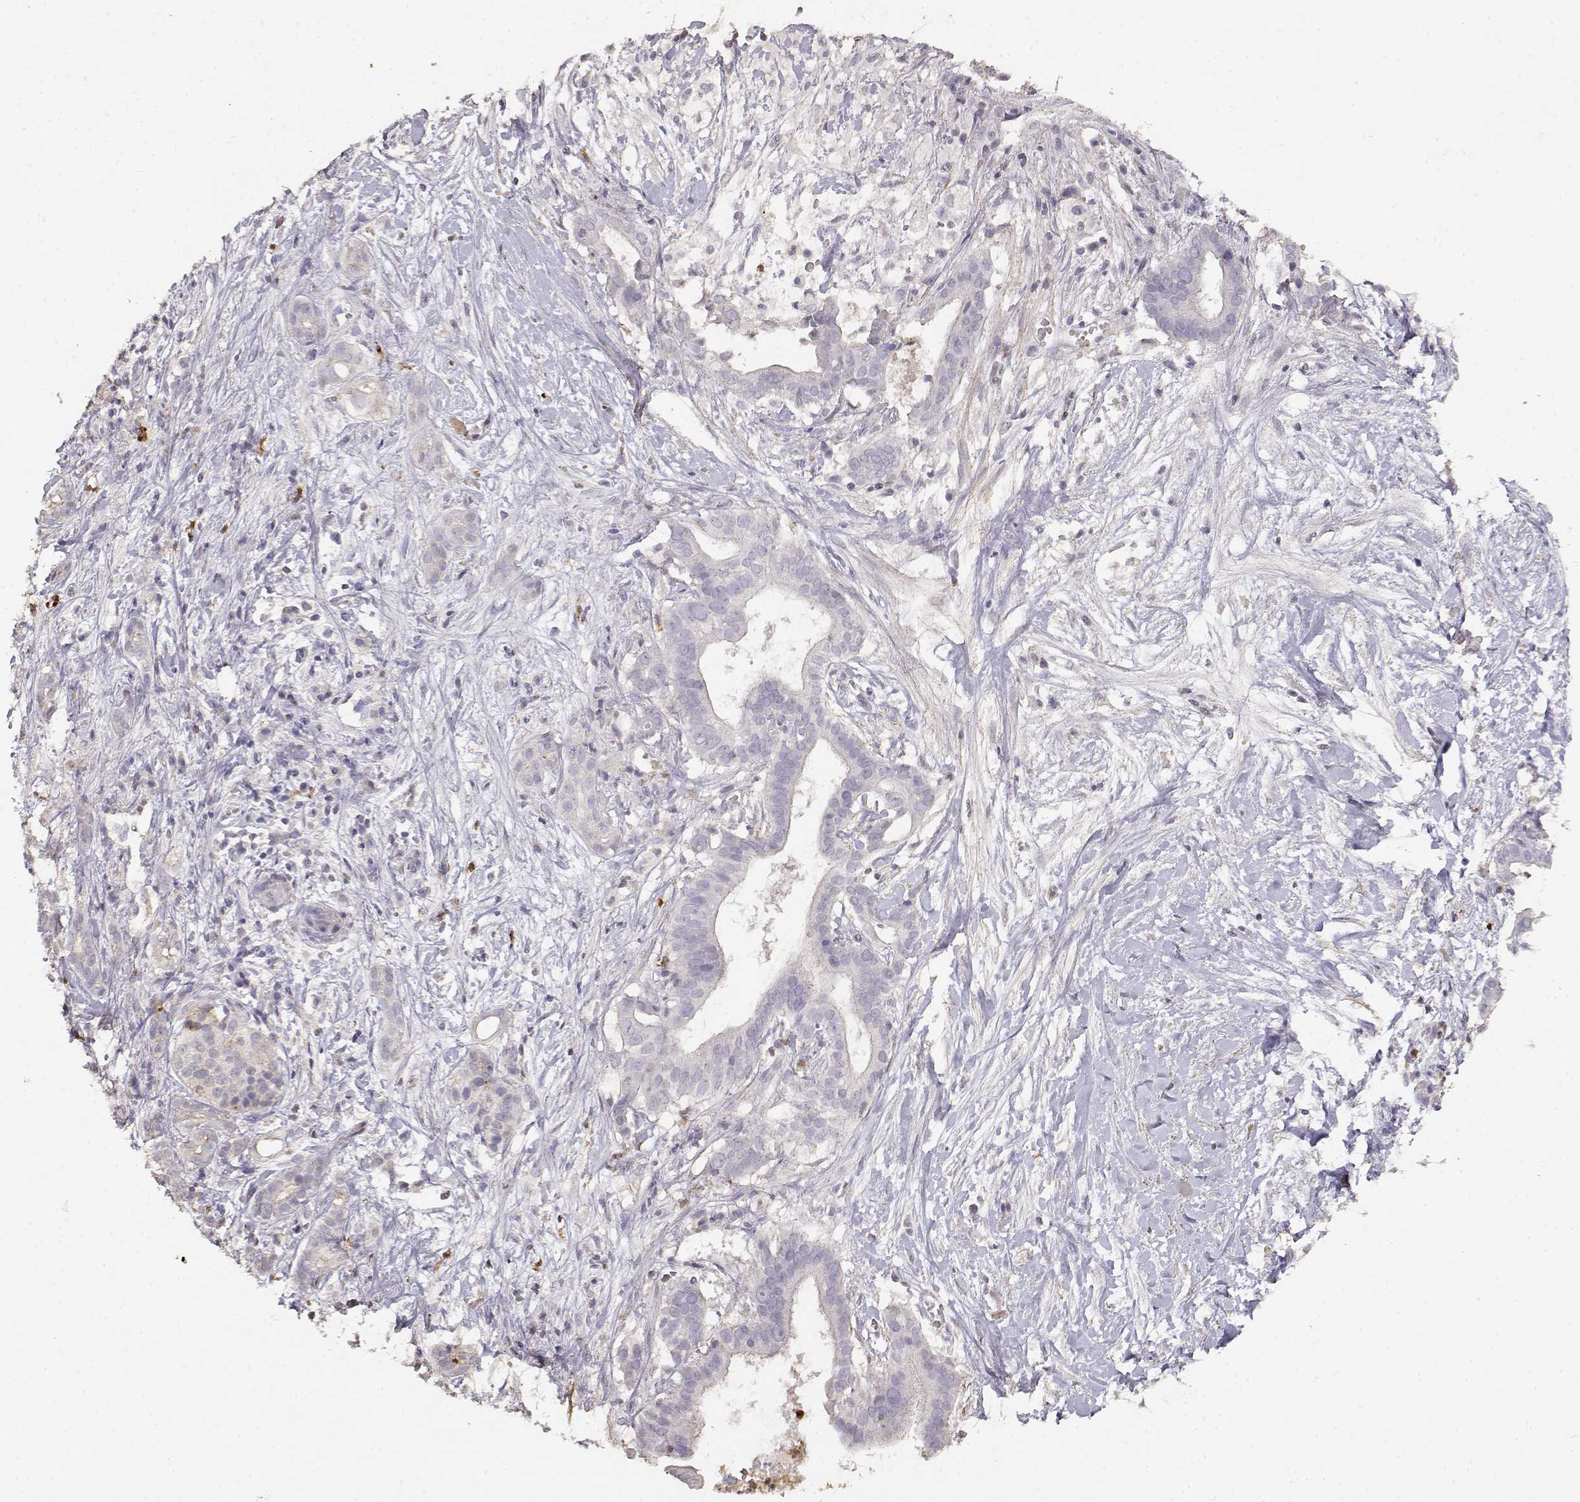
{"staining": {"intensity": "negative", "quantity": "none", "location": "none"}, "tissue": "pancreatic cancer", "cell_type": "Tumor cells", "image_type": "cancer", "snomed": [{"axis": "morphology", "description": "Adenocarcinoma, NOS"}, {"axis": "topography", "description": "Pancreas"}], "caption": "High power microscopy micrograph of an immunohistochemistry micrograph of pancreatic cancer (adenocarcinoma), revealing no significant staining in tumor cells. The staining was performed using DAB to visualize the protein expression in brown, while the nuclei were stained in blue with hematoxylin (Magnification: 20x).", "gene": "TNFRSF10C", "patient": {"sex": "male", "age": 61}}